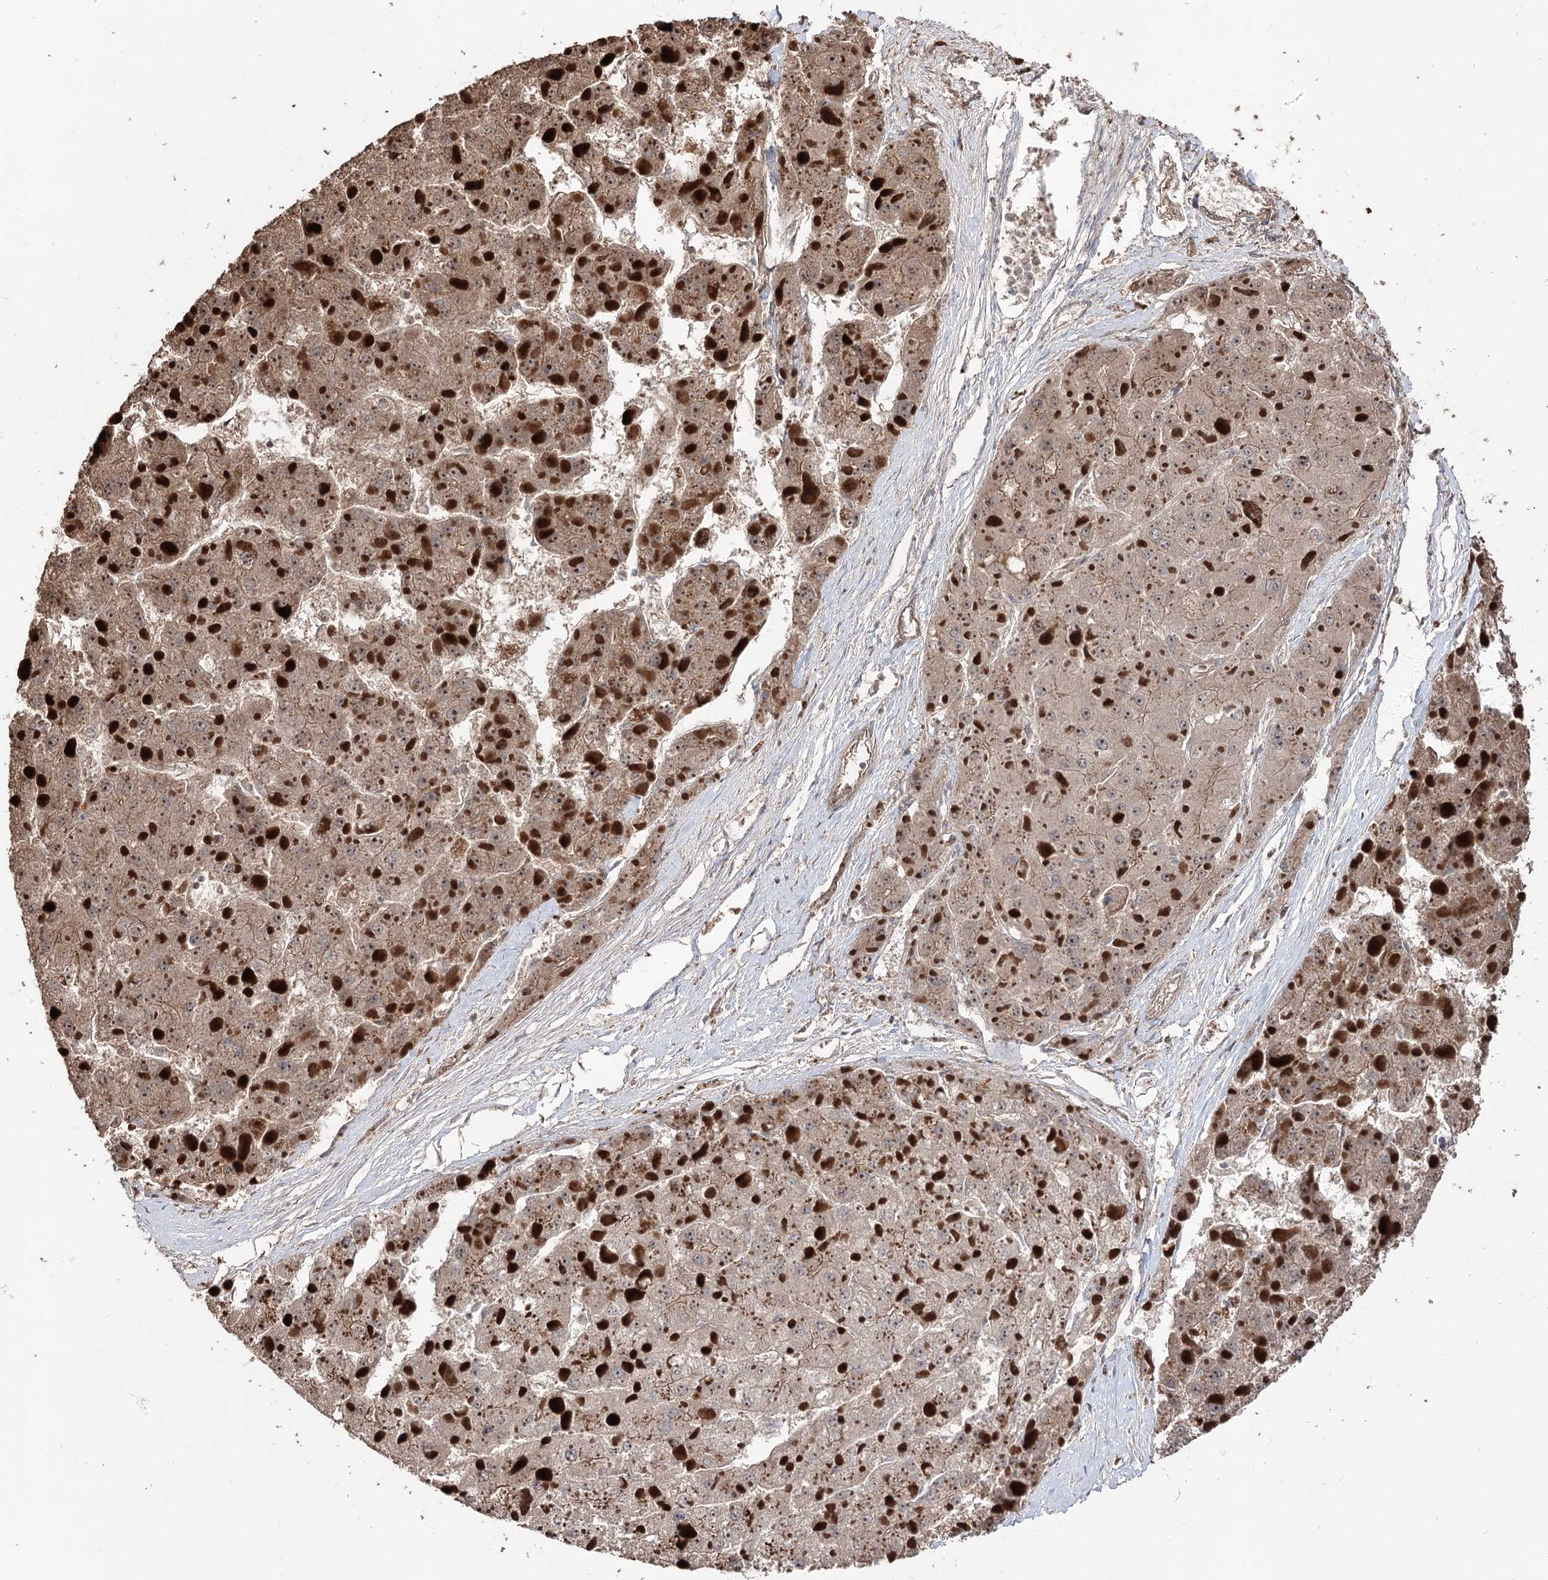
{"staining": {"intensity": "moderate", "quantity": ">75%", "location": "cytoplasmic/membranous"}, "tissue": "liver cancer", "cell_type": "Tumor cells", "image_type": "cancer", "snomed": [{"axis": "morphology", "description": "Carcinoma, Hepatocellular, NOS"}, {"axis": "topography", "description": "Liver"}], "caption": "Protein staining of hepatocellular carcinoma (liver) tissue exhibits moderate cytoplasmic/membranous staining in approximately >75% of tumor cells. (DAB IHC, brown staining for protein, blue staining for nuclei).", "gene": "CPNE8", "patient": {"sex": "female", "age": 73}}